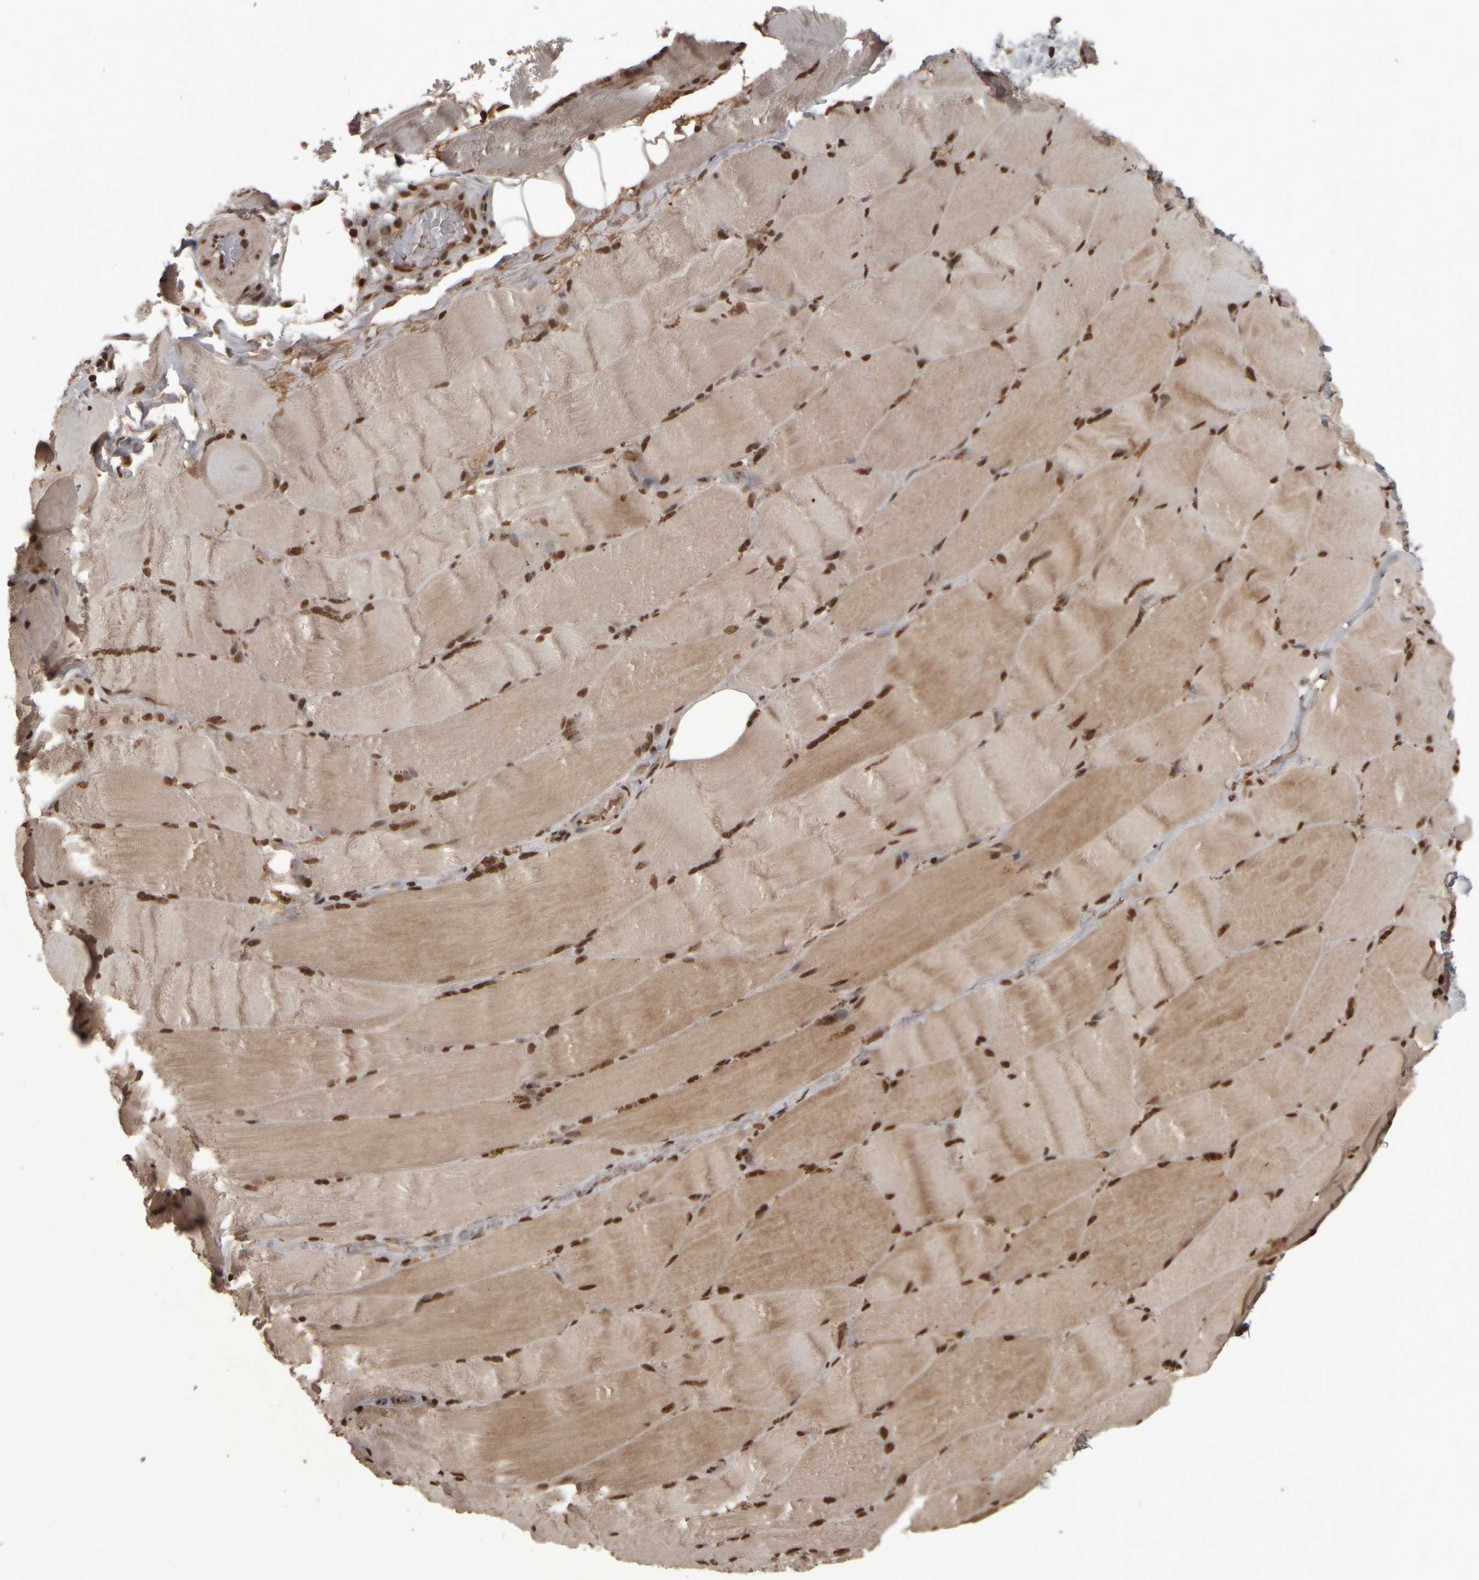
{"staining": {"intensity": "strong", "quantity": ">75%", "location": "cytoplasmic/membranous,nuclear"}, "tissue": "skeletal muscle", "cell_type": "Myocytes", "image_type": "normal", "snomed": [{"axis": "morphology", "description": "Normal tissue, NOS"}, {"axis": "topography", "description": "Skin"}, {"axis": "topography", "description": "Skeletal muscle"}], "caption": "Immunohistochemistry of normal skeletal muscle exhibits high levels of strong cytoplasmic/membranous,nuclear positivity in about >75% of myocytes. The staining was performed using DAB (3,3'-diaminobenzidine) to visualize the protein expression in brown, while the nuclei were stained in blue with hematoxylin (Magnification: 20x).", "gene": "ZFHX4", "patient": {"sex": "male", "age": 83}}